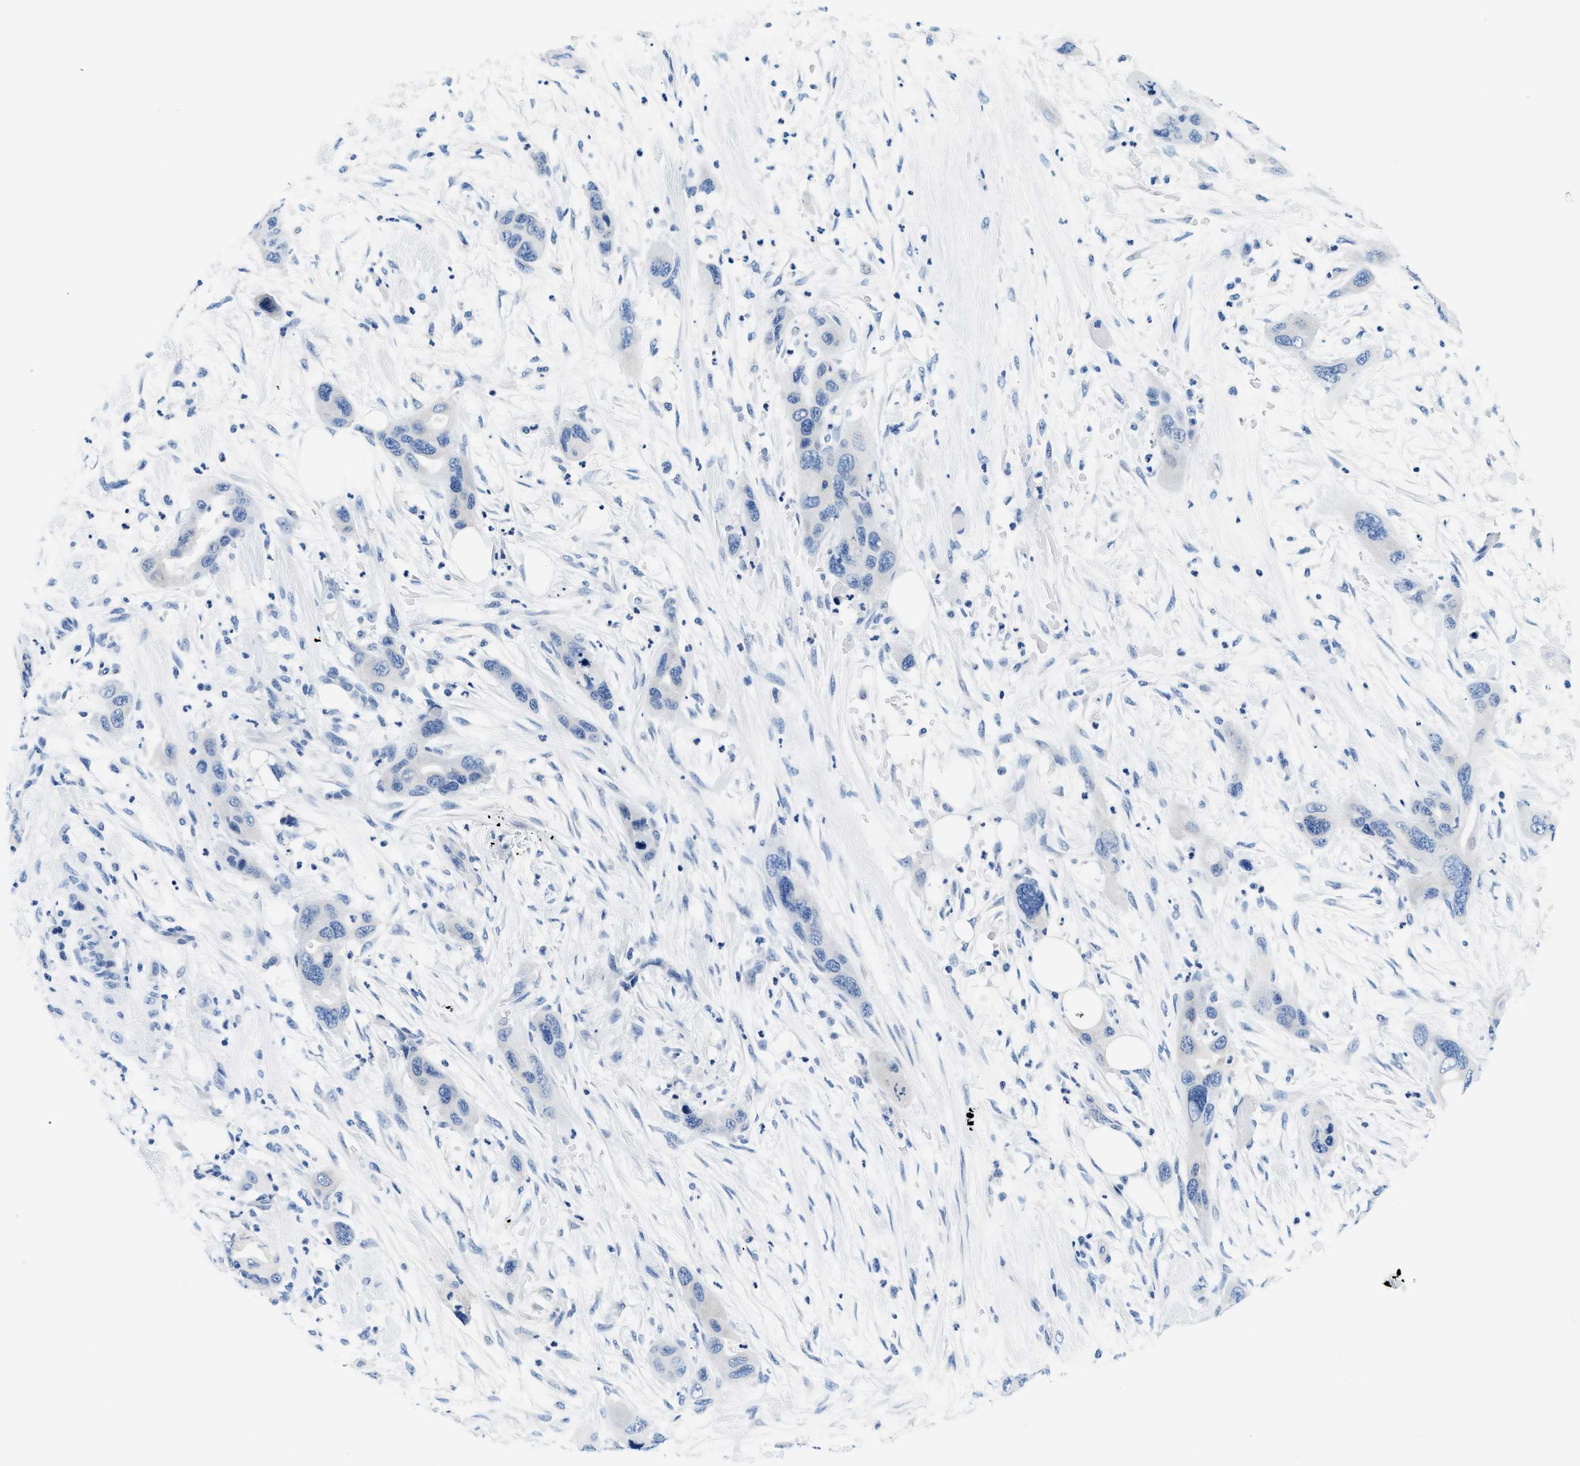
{"staining": {"intensity": "negative", "quantity": "none", "location": "none"}, "tissue": "pancreatic cancer", "cell_type": "Tumor cells", "image_type": "cancer", "snomed": [{"axis": "morphology", "description": "Adenocarcinoma, NOS"}, {"axis": "topography", "description": "Pancreas"}], "caption": "Immunohistochemistry histopathology image of human adenocarcinoma (pancreatic) stained for a protein (brown), which shows no staining in tumor cells.", "gene": "GSTM3", "patient": {"sex": "female", "age": 71}}